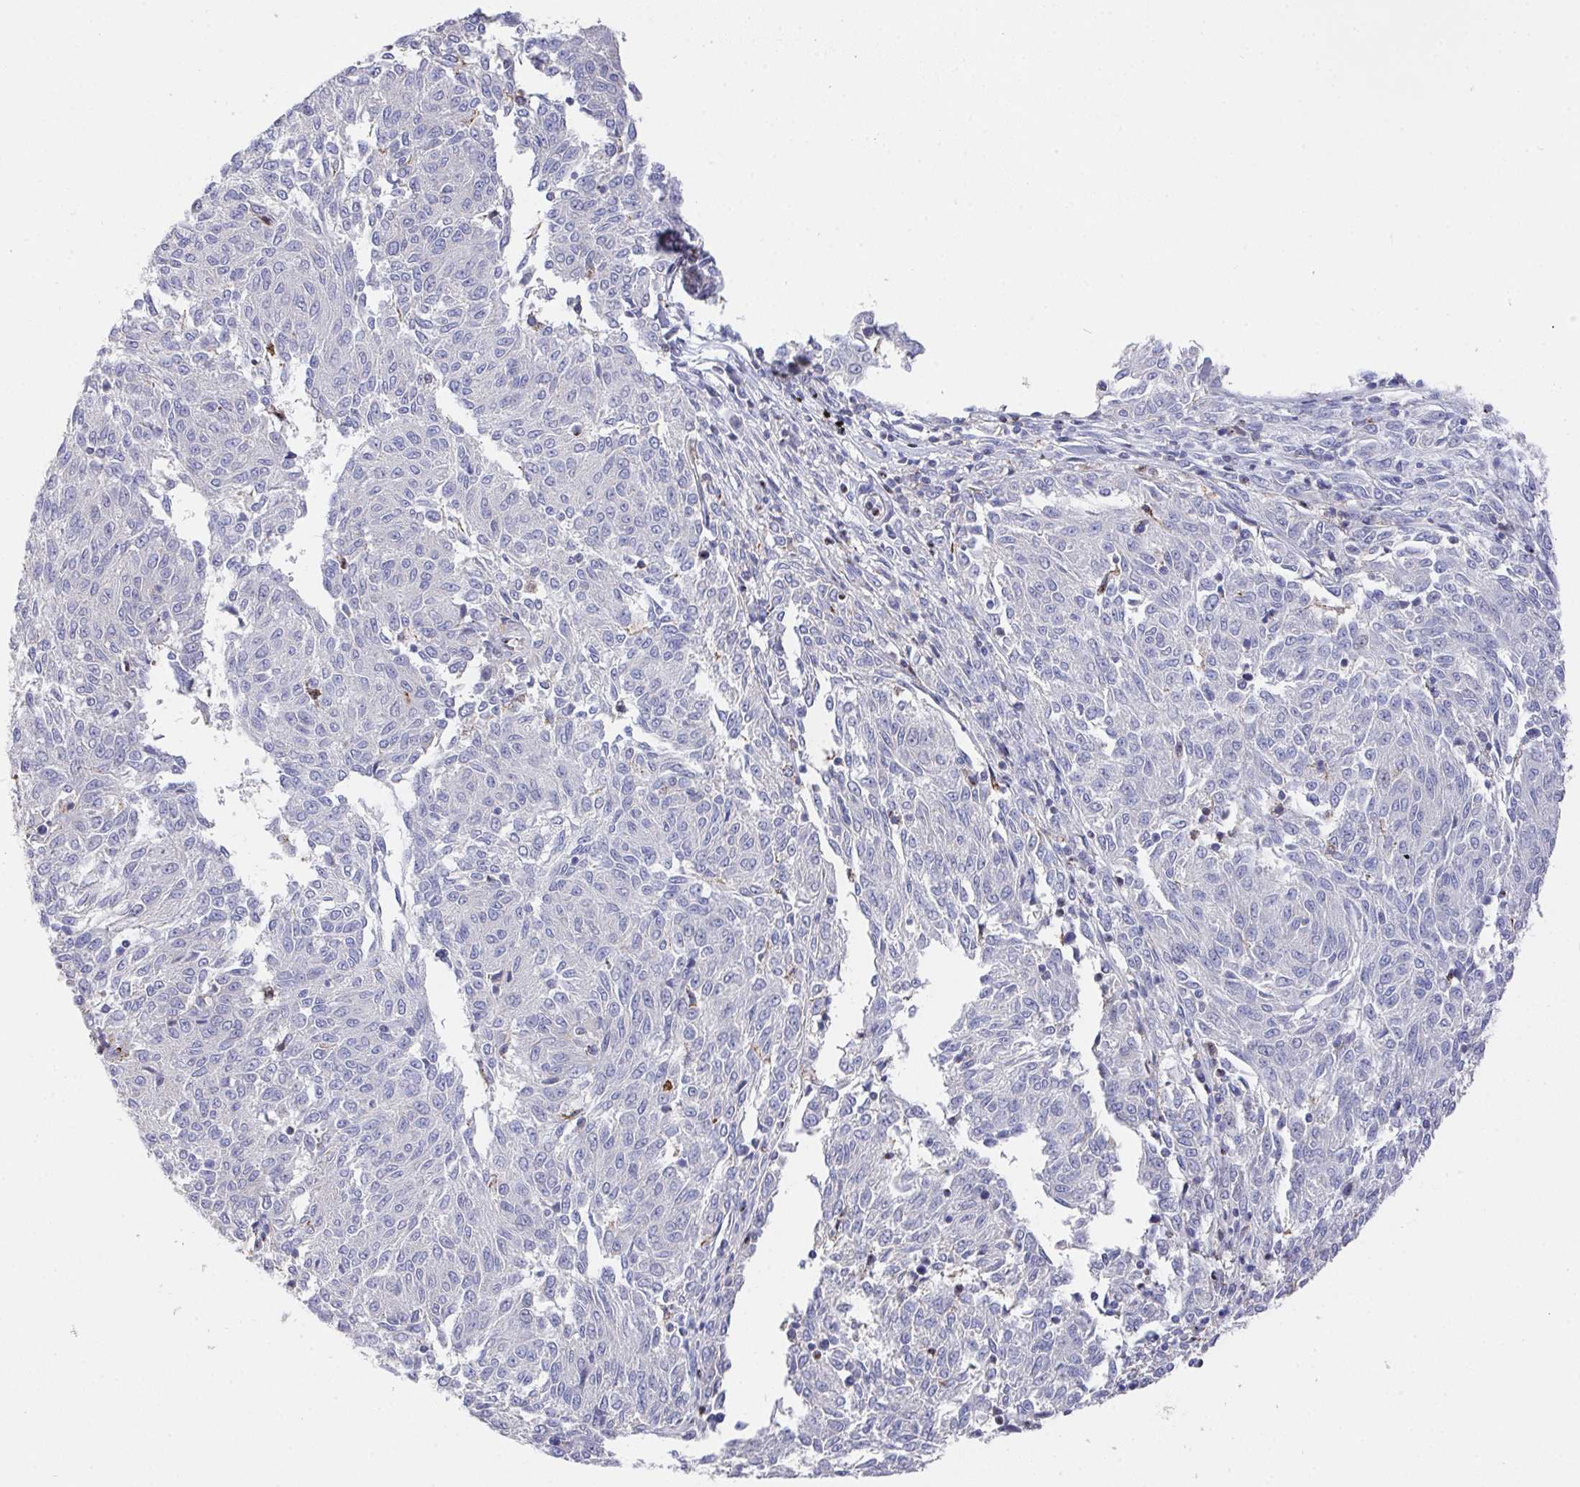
{"staining": {"intensity": "negative", "quantity": "none", "location": "none"}, "tissue": "melanoma", "cell_type": "Tumor cells", "image_type": "cancer", "snomed": [{"axis": "morphology", "description": "Malignant melanoma, NOS"}, {"axis": "topography", "description": "Skin"}], "caption": "Immunohistochemistry (IHC) of human malignant melanoma displays no expression in tumor cells.", "gene": "PRG3", "patient": {"sex": "female", "age": 72}}